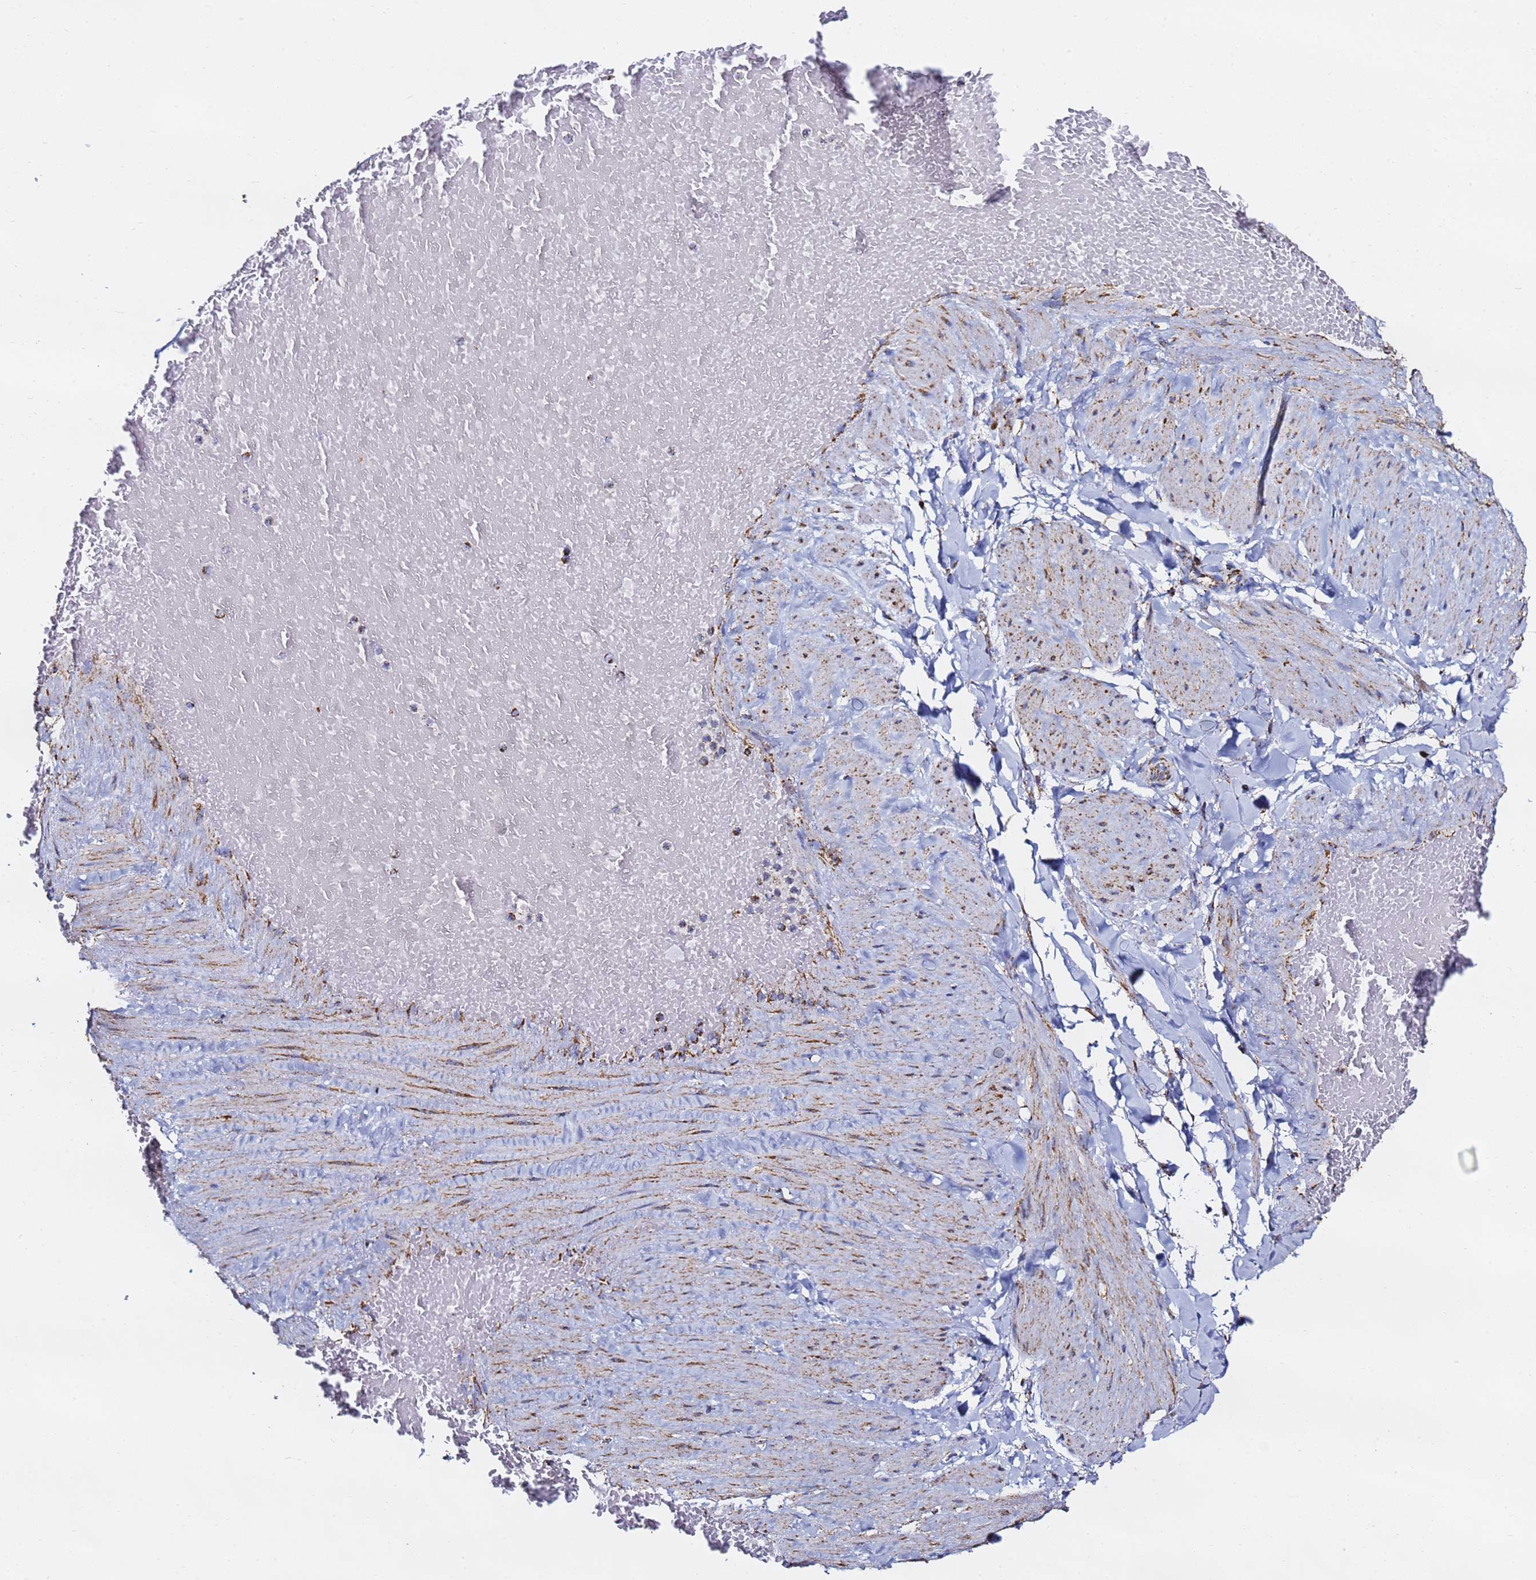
{"staining": {"intensity": "moderate", "quantity": "<25%", "location": "cytoplasmic/membranous"}, "tissue": "adipose tissue", "cell_type": "Adipocytes", "image_type": "normal", "snomed": [{"axis": "morphology", "description": "Normal tissue, NOS"}, {"axis": "topography", "description": "Soft tissue"}, {"axis": "topography", "description": "Vascular tissue"}], "caption": "A histopathology image of adipose tissue stained for a protein demonstrates moderate cytoplasmic/membranous brown staining in adipocytes.", "gene": "PHB2", "patient": {"sex": "male", "age": 54}}